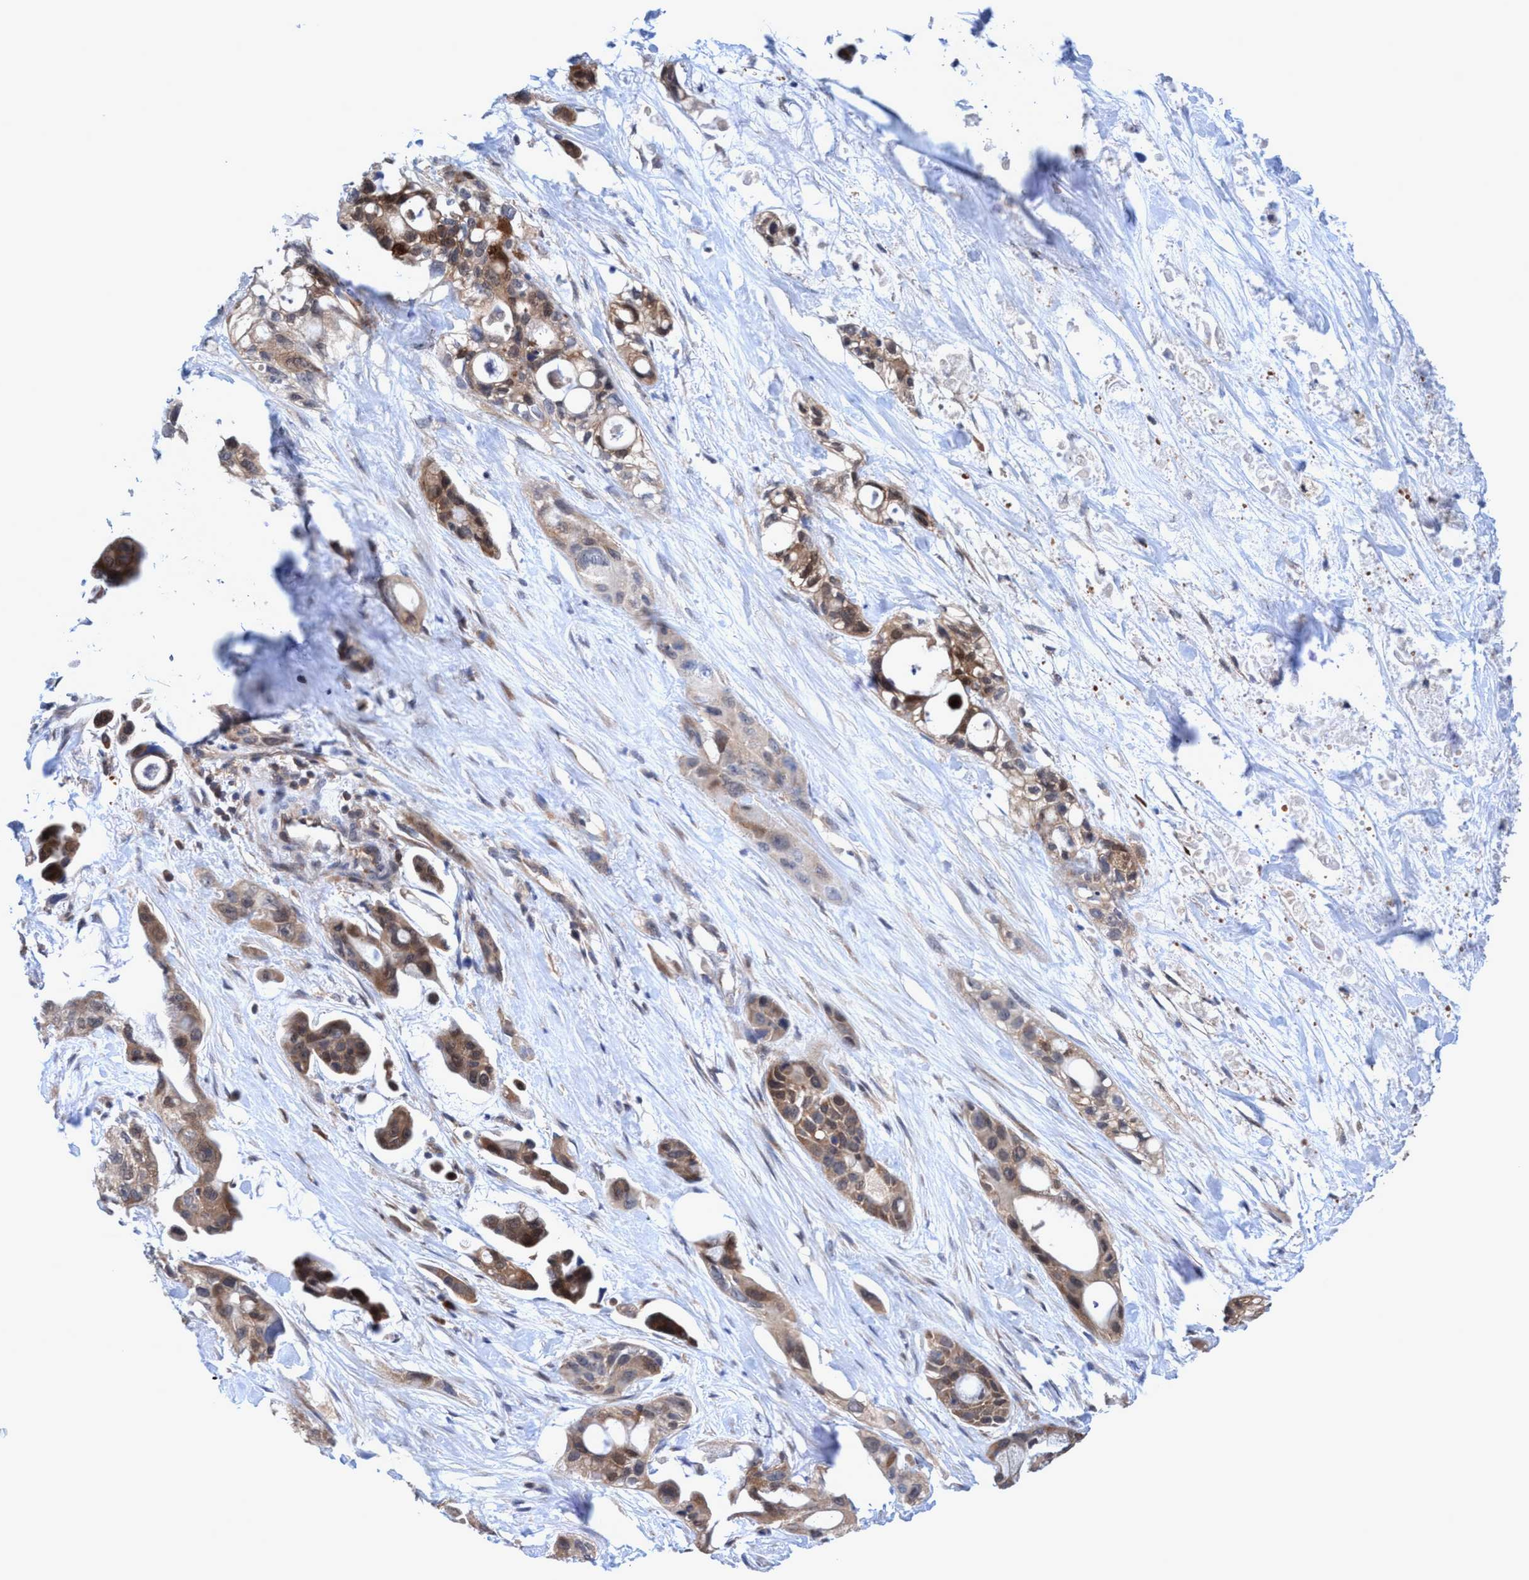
{"staining": {"intensity": "moderate", "quantity": ">75%", "location": "cytoplasmic/membranous"}, "tissue": "pancreatic cancer", "cell_type": "Tumor cells", "image_type": "cancer", "snomed": [{"axis": "morphology", "description": "Adenocarcinoma, NOS"}, {"axis": "topography", "description": "Pancreas"}], "caption": "Pancreatic cancer (adenocarcinoma) was stained to show a protein in brown. There is medium levels of moderate cytoplasmic/membranous expression in approximately >75% of tumor cells.", "gene": "GLOD4", "patient": {"sex": "male", "age": 53}}